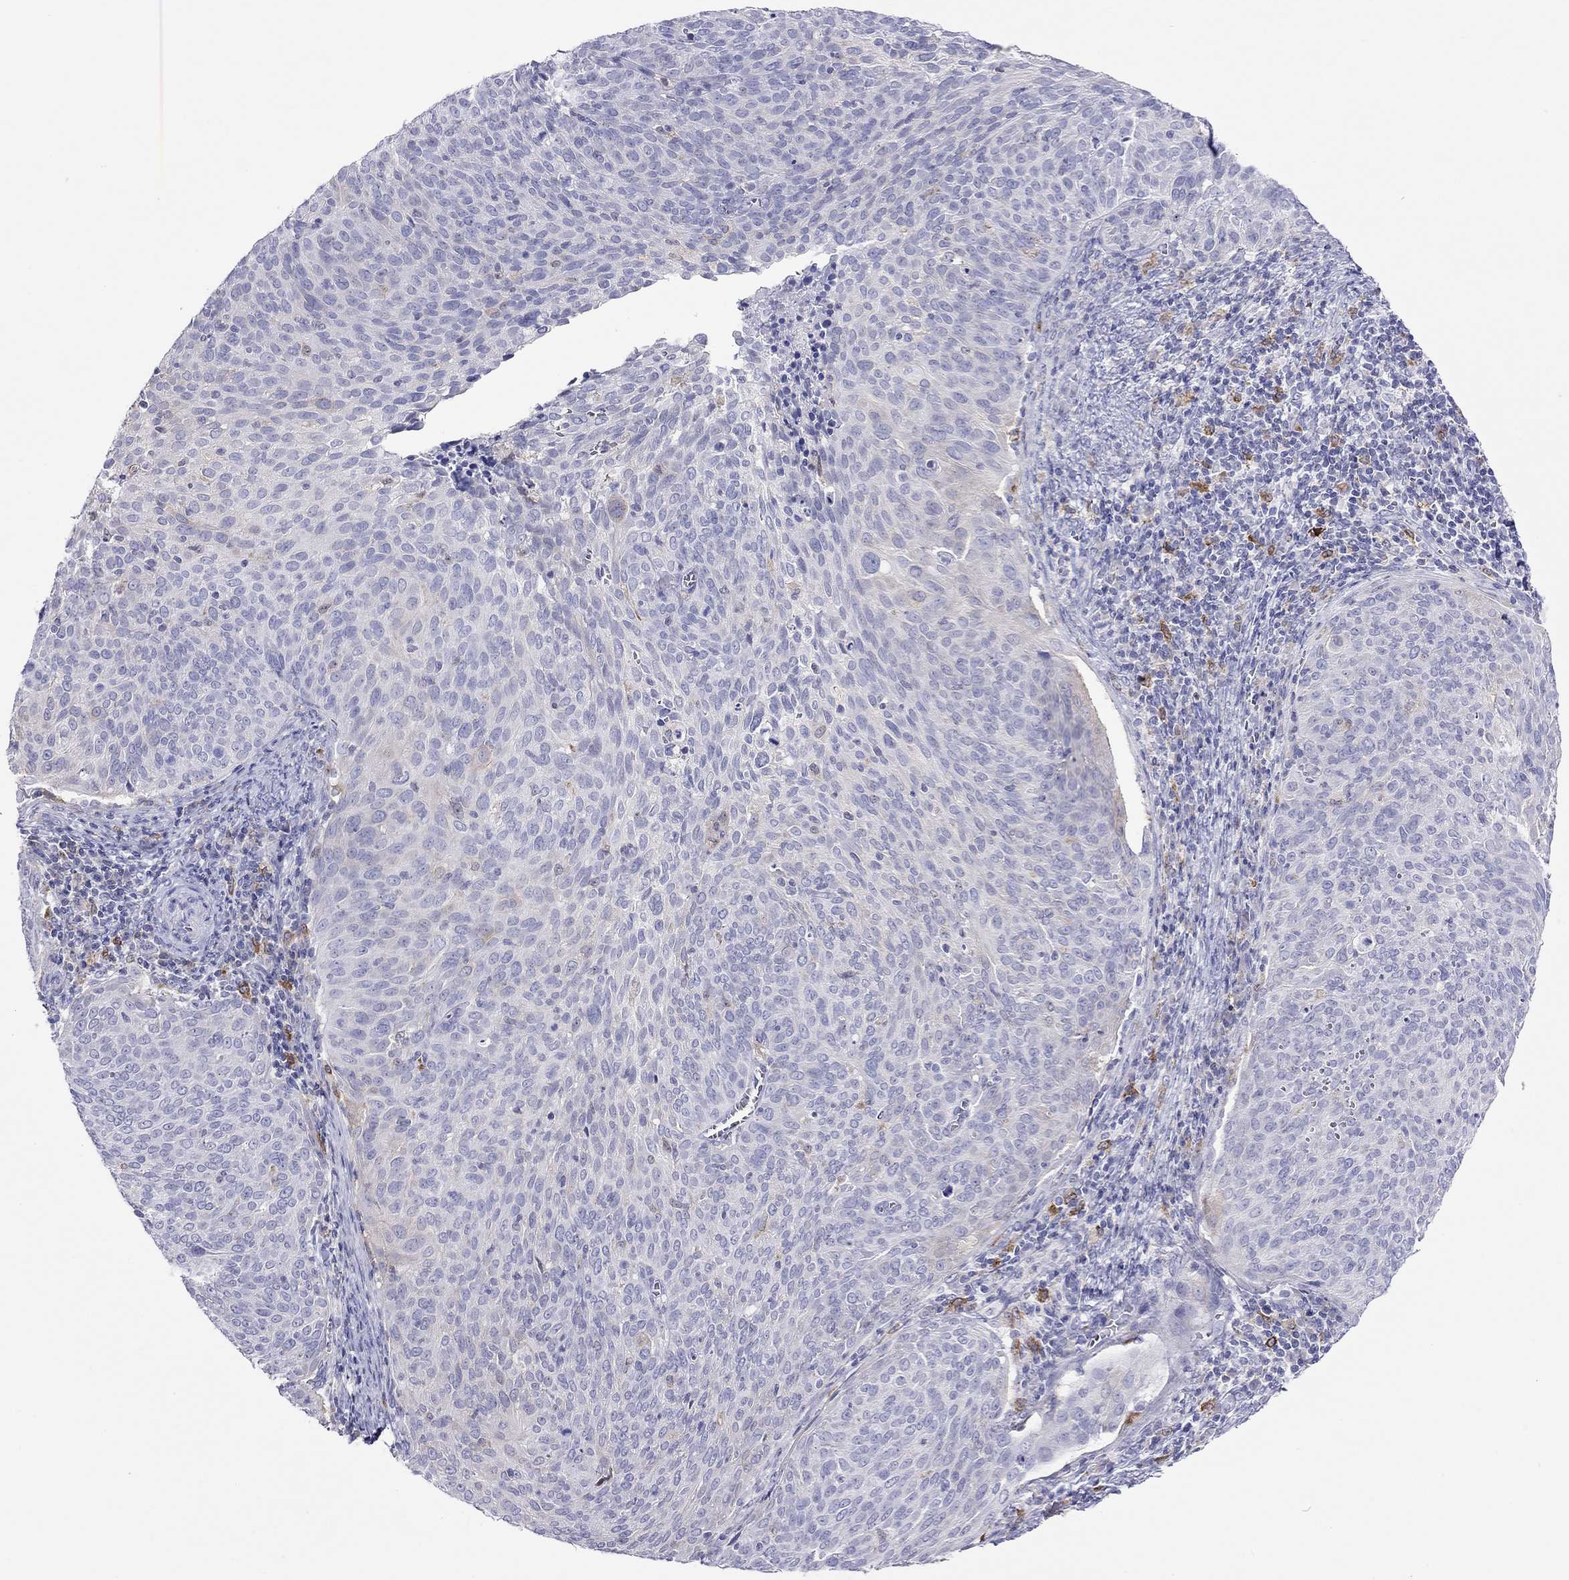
{"staining": {"intensity": "negative", "quantity": "none", "location": "none"}, "tissue": "cervical cancer", "cell_type": "Tumor cells", "image_type": "cancer", "snomed": [{"axis": "morphology", "description": "Squamous cell carcinoma, NOS"}, {"axis": "topography", "description": "Cervix"}], "caption": "The IHC micrograph has no significant staining in tumor cells of cervical squamous cell carcinoma tissue.", "gene": "SLC46A2", "patient": {"sex": "female", "age": 39}}